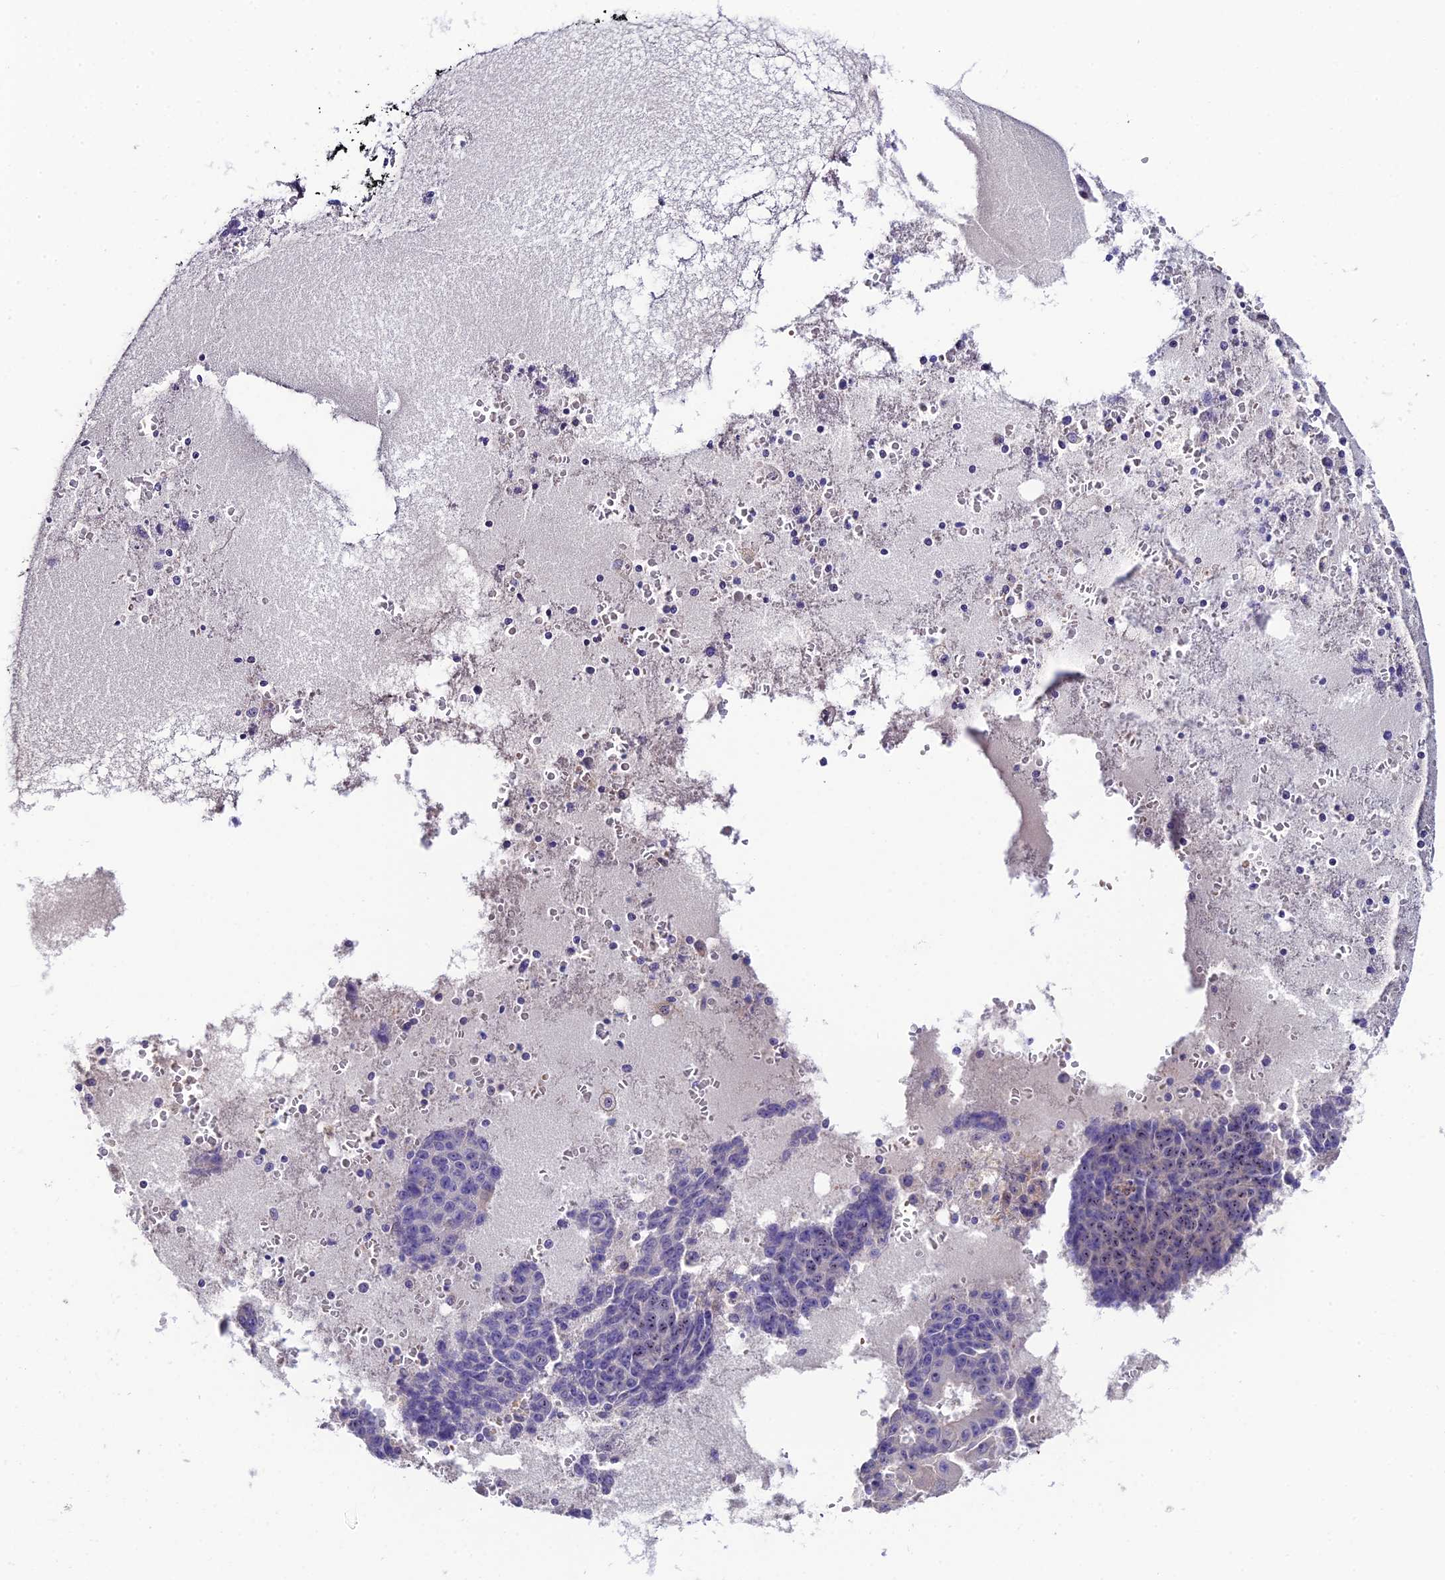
{"staining": {"intensity": "negative", "quantity": "none", "location": "none"}, "tissue": "ovarian cancer", "cell_type": "Tumor cells", "image_type": "cancer", "snomed": [{"axis": "morphology", "description": "Carcinoma, endometroid"}, {"axis": "topography", "description": "Ovary"}], "caption": "This is a image of IHC staining of ovarian cancer, which shows no expression in tumor cells. Brightfield microscopy of immunohistochemistry stained with DAB (brown) and hematoxylin (blue), captured at high magnification.", "gene": "DUSP29", "patient": {"sex": "female", "age": 42}}